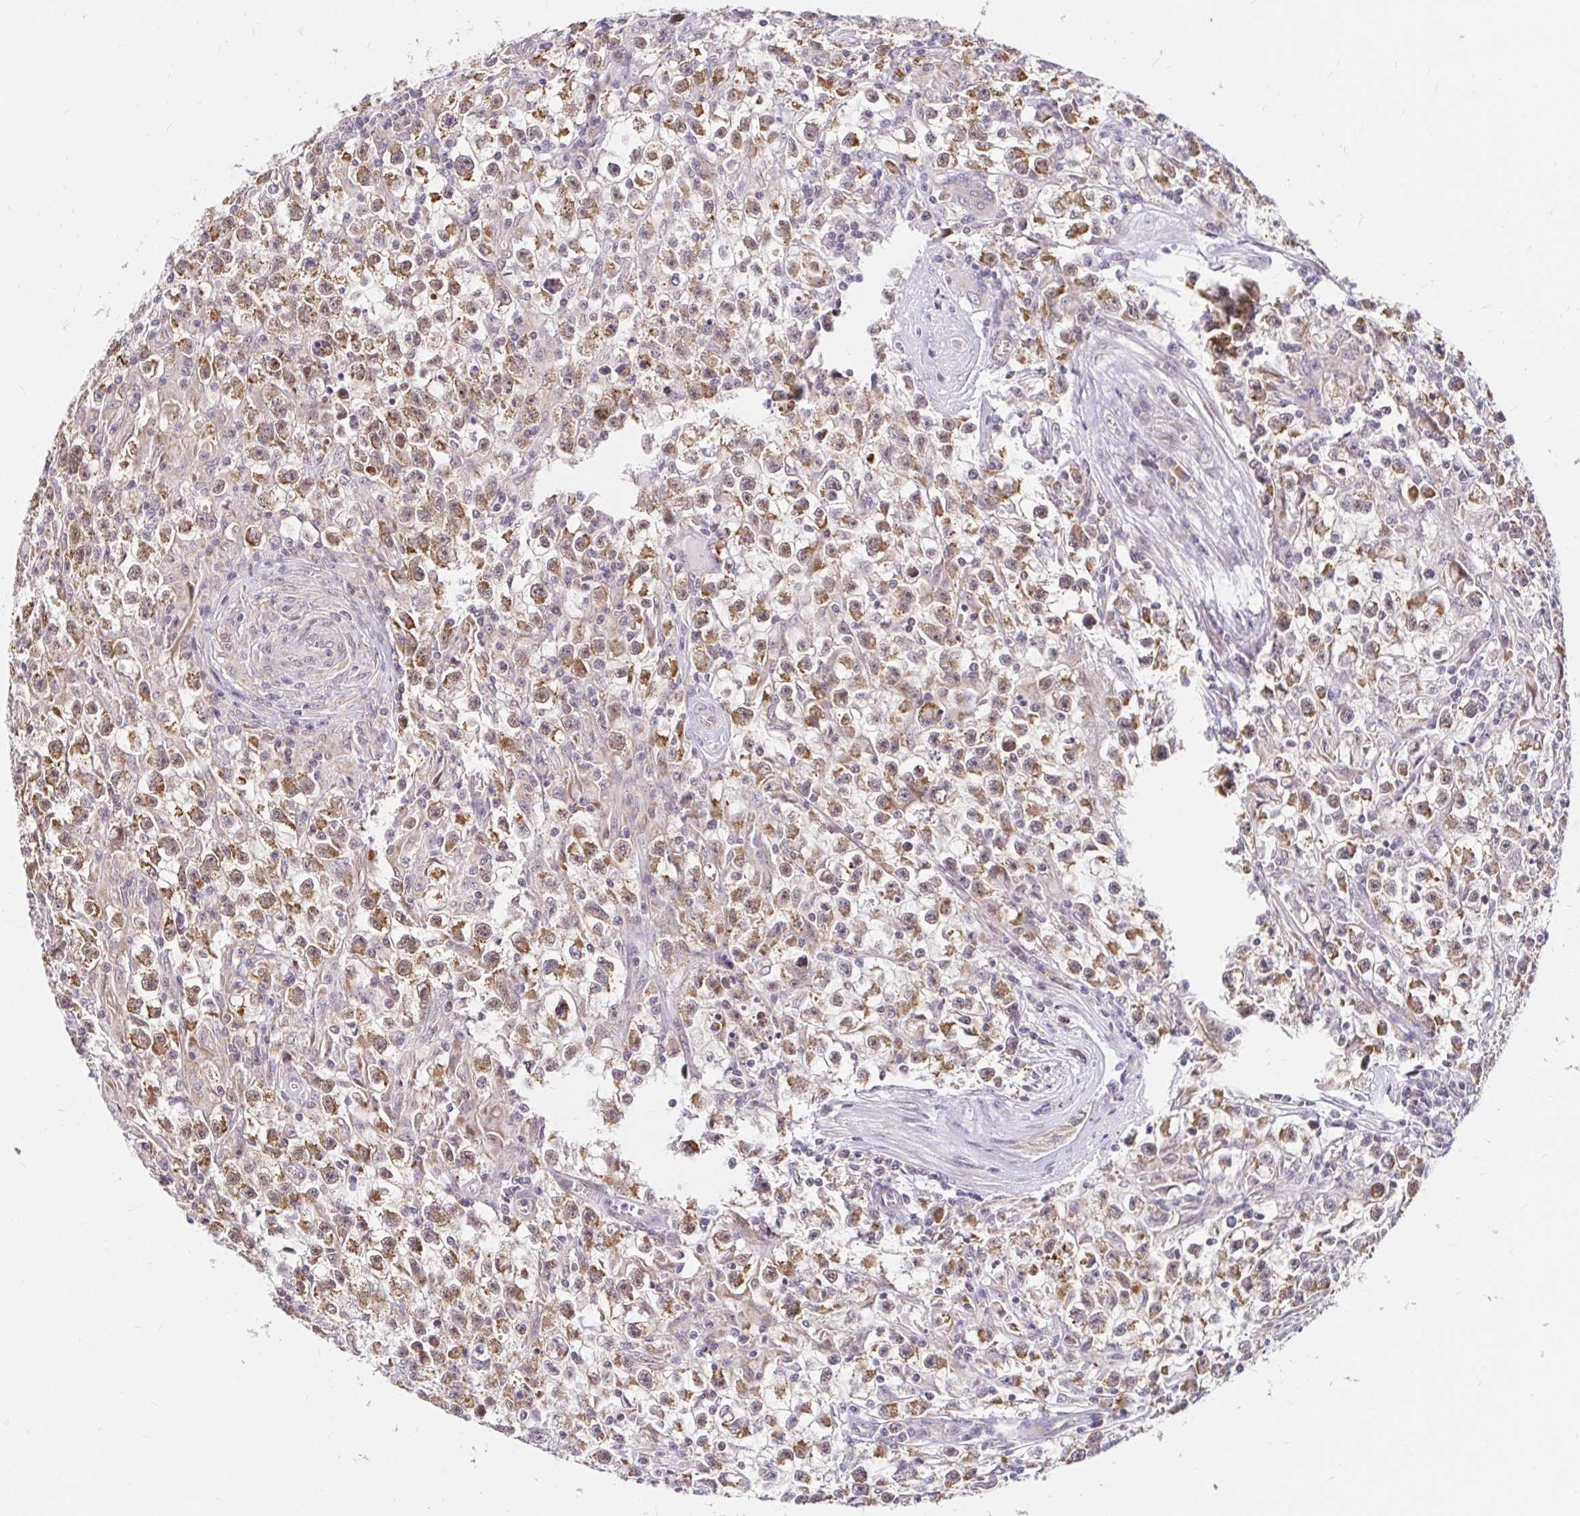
{"staining": {"intensity": "moderate", "quantity": ">75%", "location": "cytoplasmic/membranous"}, "tissue": "testis cancer", "cell_type": "Tumor cells", "image_type": "cancer", "snomed": [{"axis": "morphology", "description": "Seminoma, NOS"}, {"axis": "topography", "description": "Testis"}], "caption": "Immunohistochemical staining of human testis cancer demonstrates moderate cytoplasmic/membranous protein positivity in approximately >75% of tumor cells.", "gene": "TIMM50", "patient": {"sex": "male", "age": 31}}